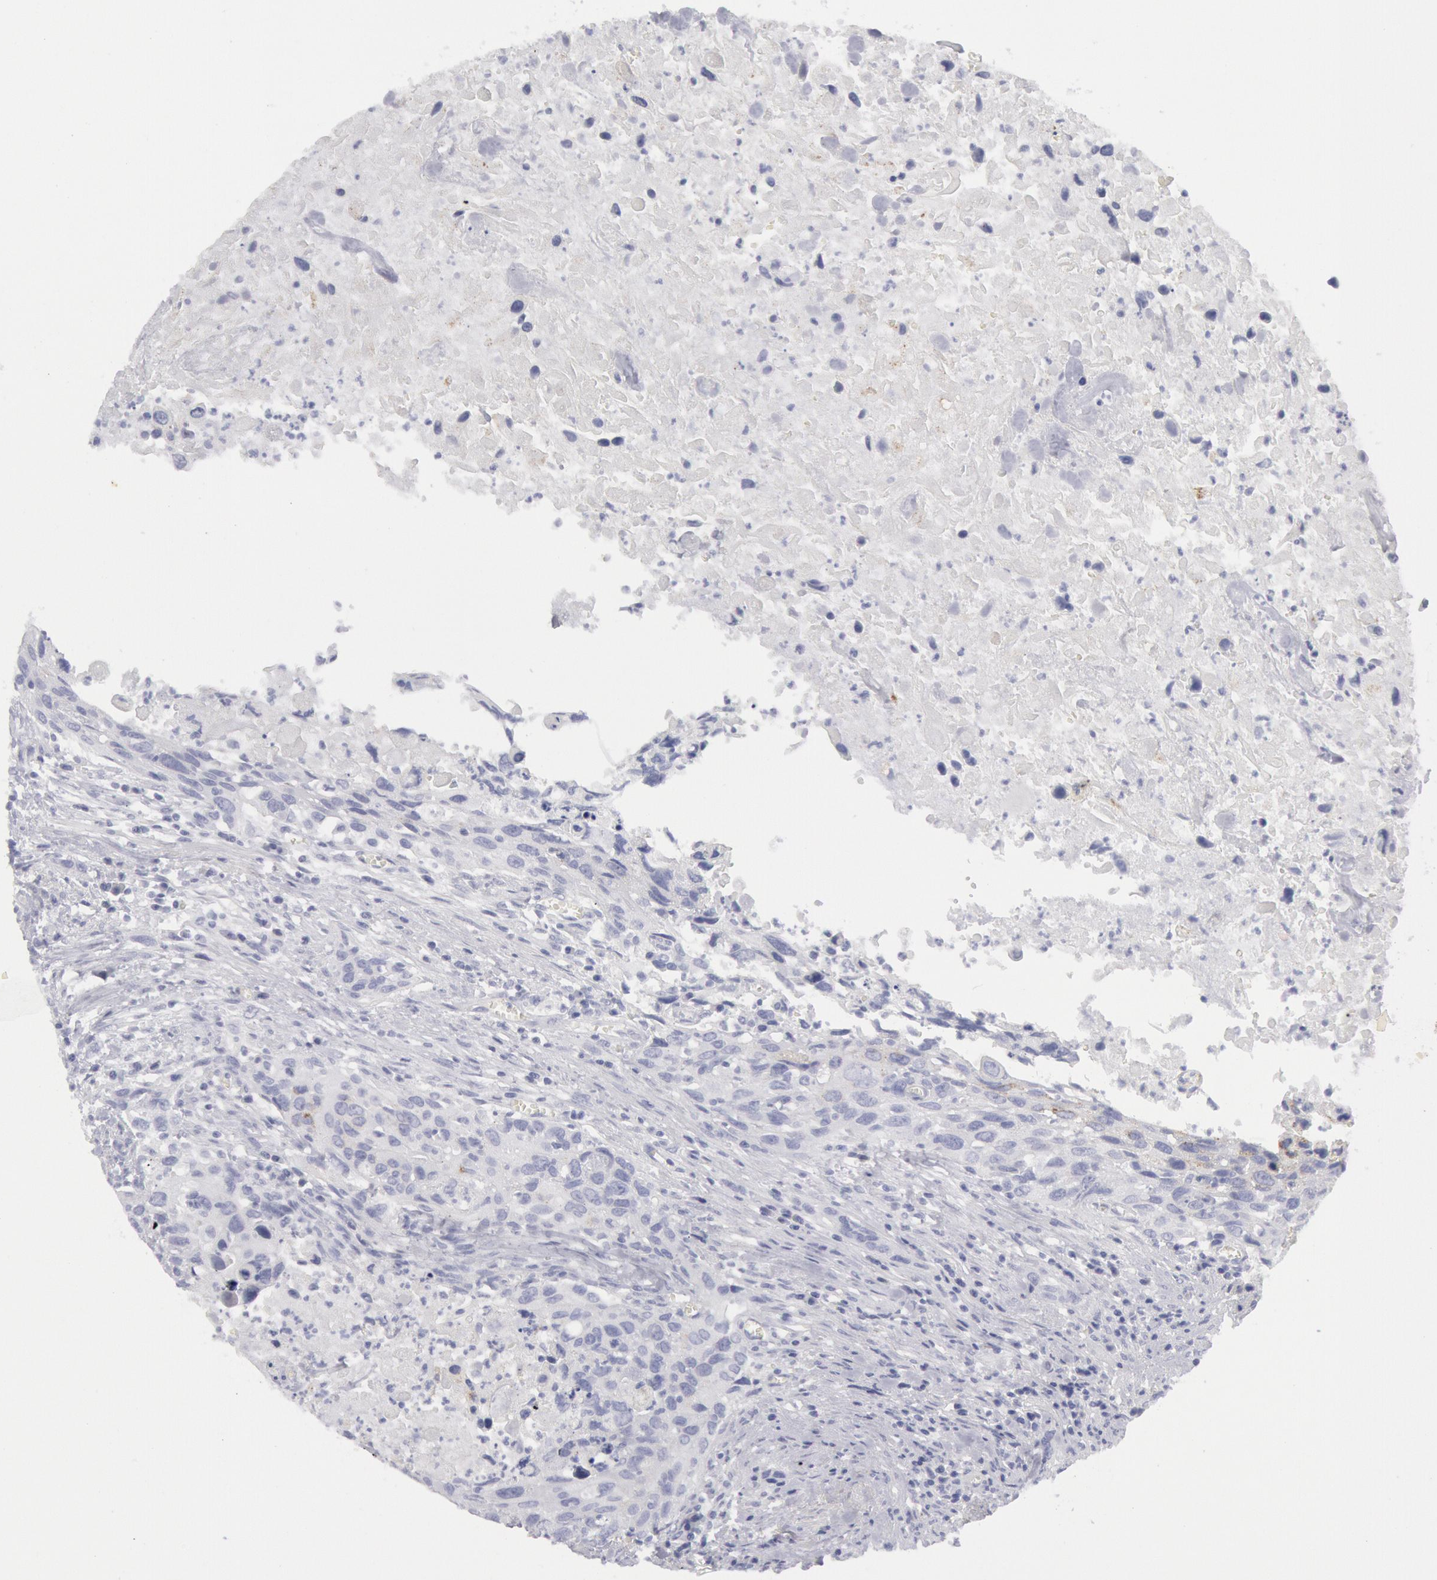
{"staining": {"intensity": "negative", "quantity": "none", "location": "none"}, "tissue": "urothelial cancer", "cell_type": "Tumor cells", "image_type": "cancer", "snomed": [{"axis": "morphology", "description": "Urothelial carcinoma, High grade"}, {"axis": "topography", "description": "Urinary bladder"}], "caption": "Micrograph shows no significant protein staining in tumor cells of urothelial carcinoma (high-grade).", "gene": "FHL1", "patient": {"sex": "male", "age": 71}}